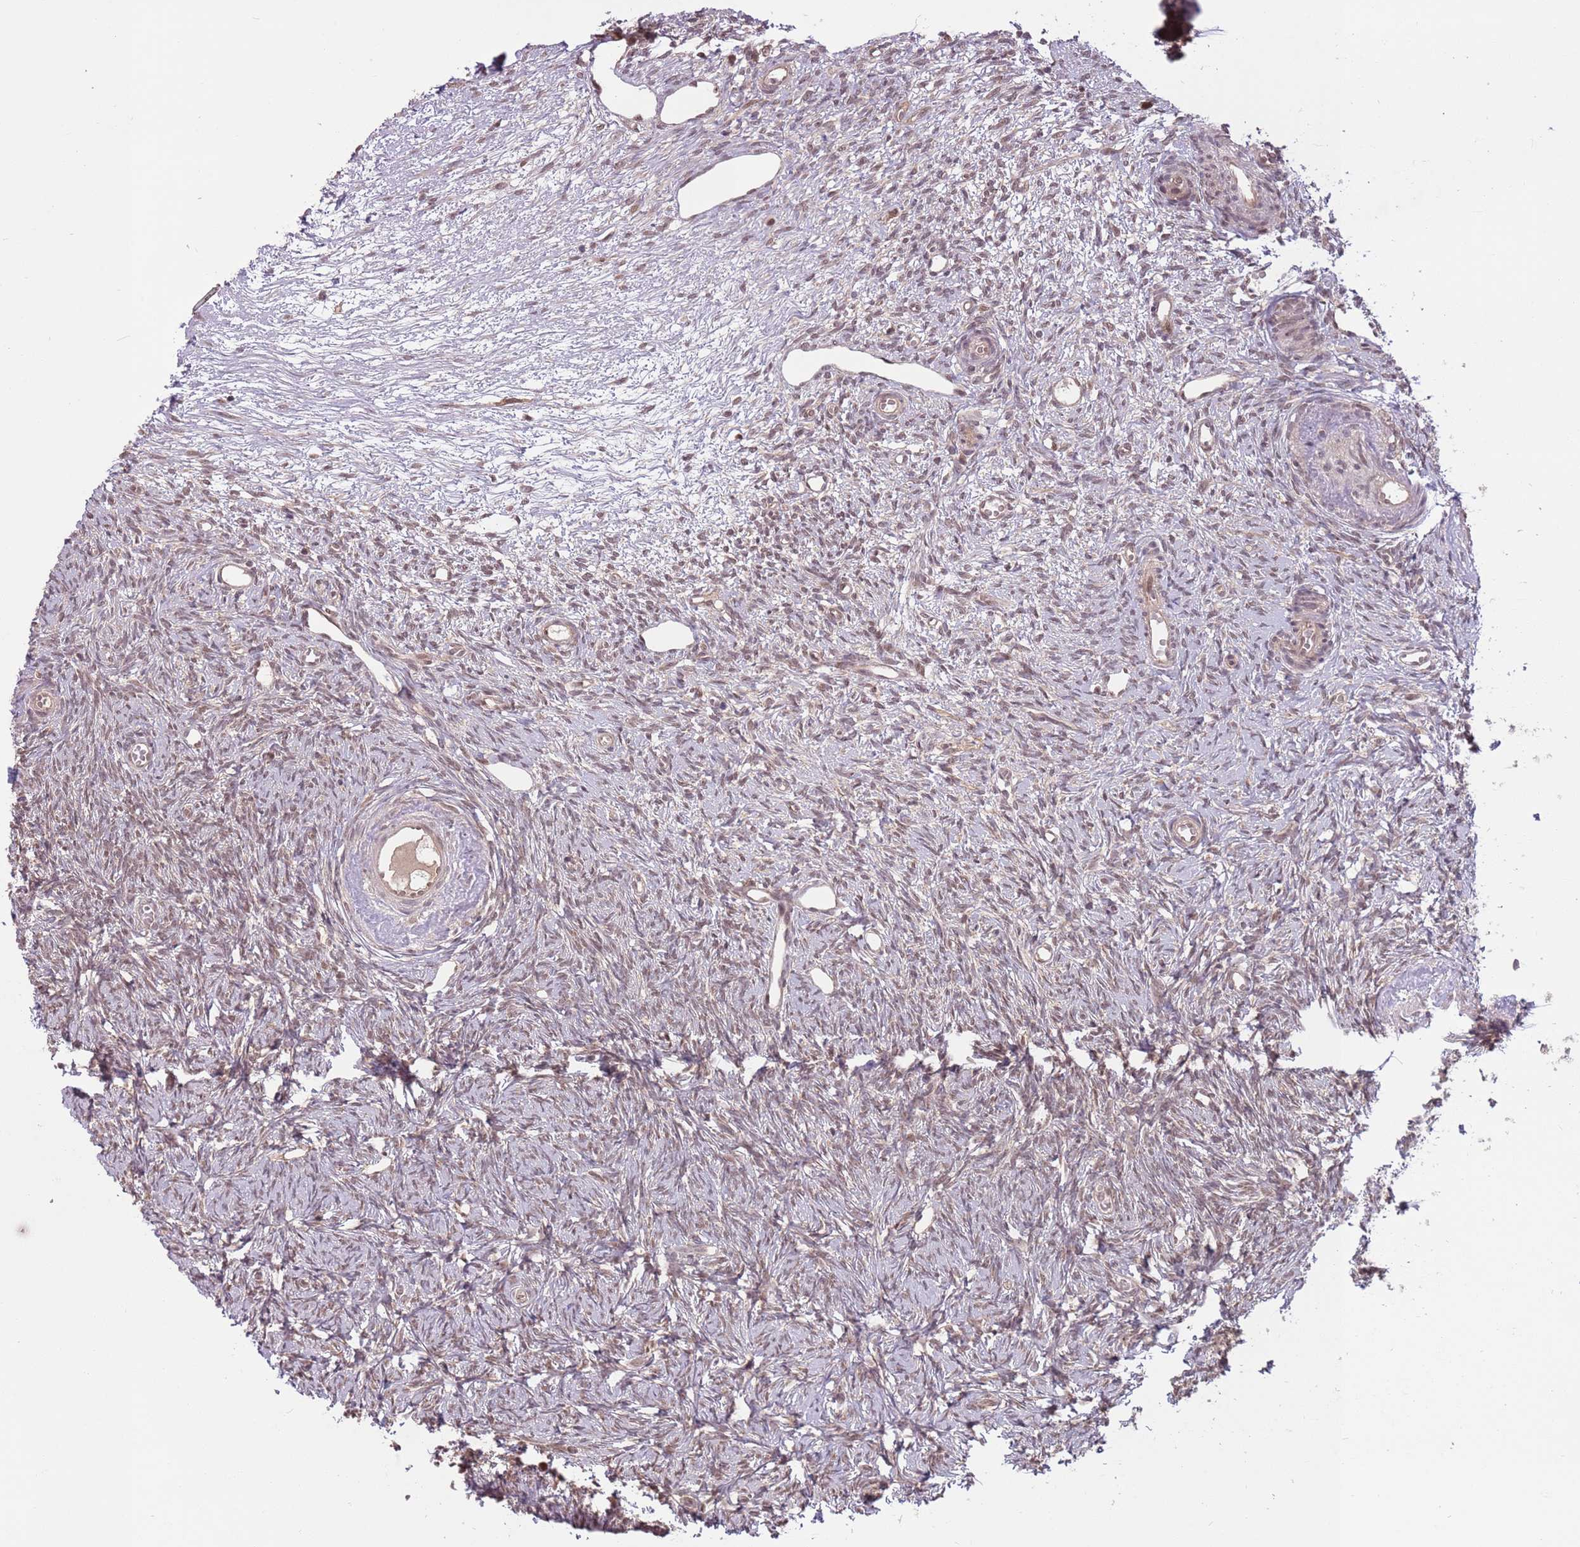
{"staining": {"intensity": "negative", "quantity": "none", "location": "none"}, "tissue": "ovary", "cell_type": "Ovarian stroma cells", "image_type": "normal", "snomed": [{"axis": "morphology", "description": "Normal tissue, NOS"}, {"axis": "topography", "description": "Ovary"}], "caption": "There is no significant positivity in ovarian stroma cells of ovary. The staining was performed using DAB to visualize the protein expression in brown, while the nuclei were stained in blue with hematoxylin (Magnification: 20x).", "gene": "ADAMTS3", "patient": {"sex": "female", "age": 51}}